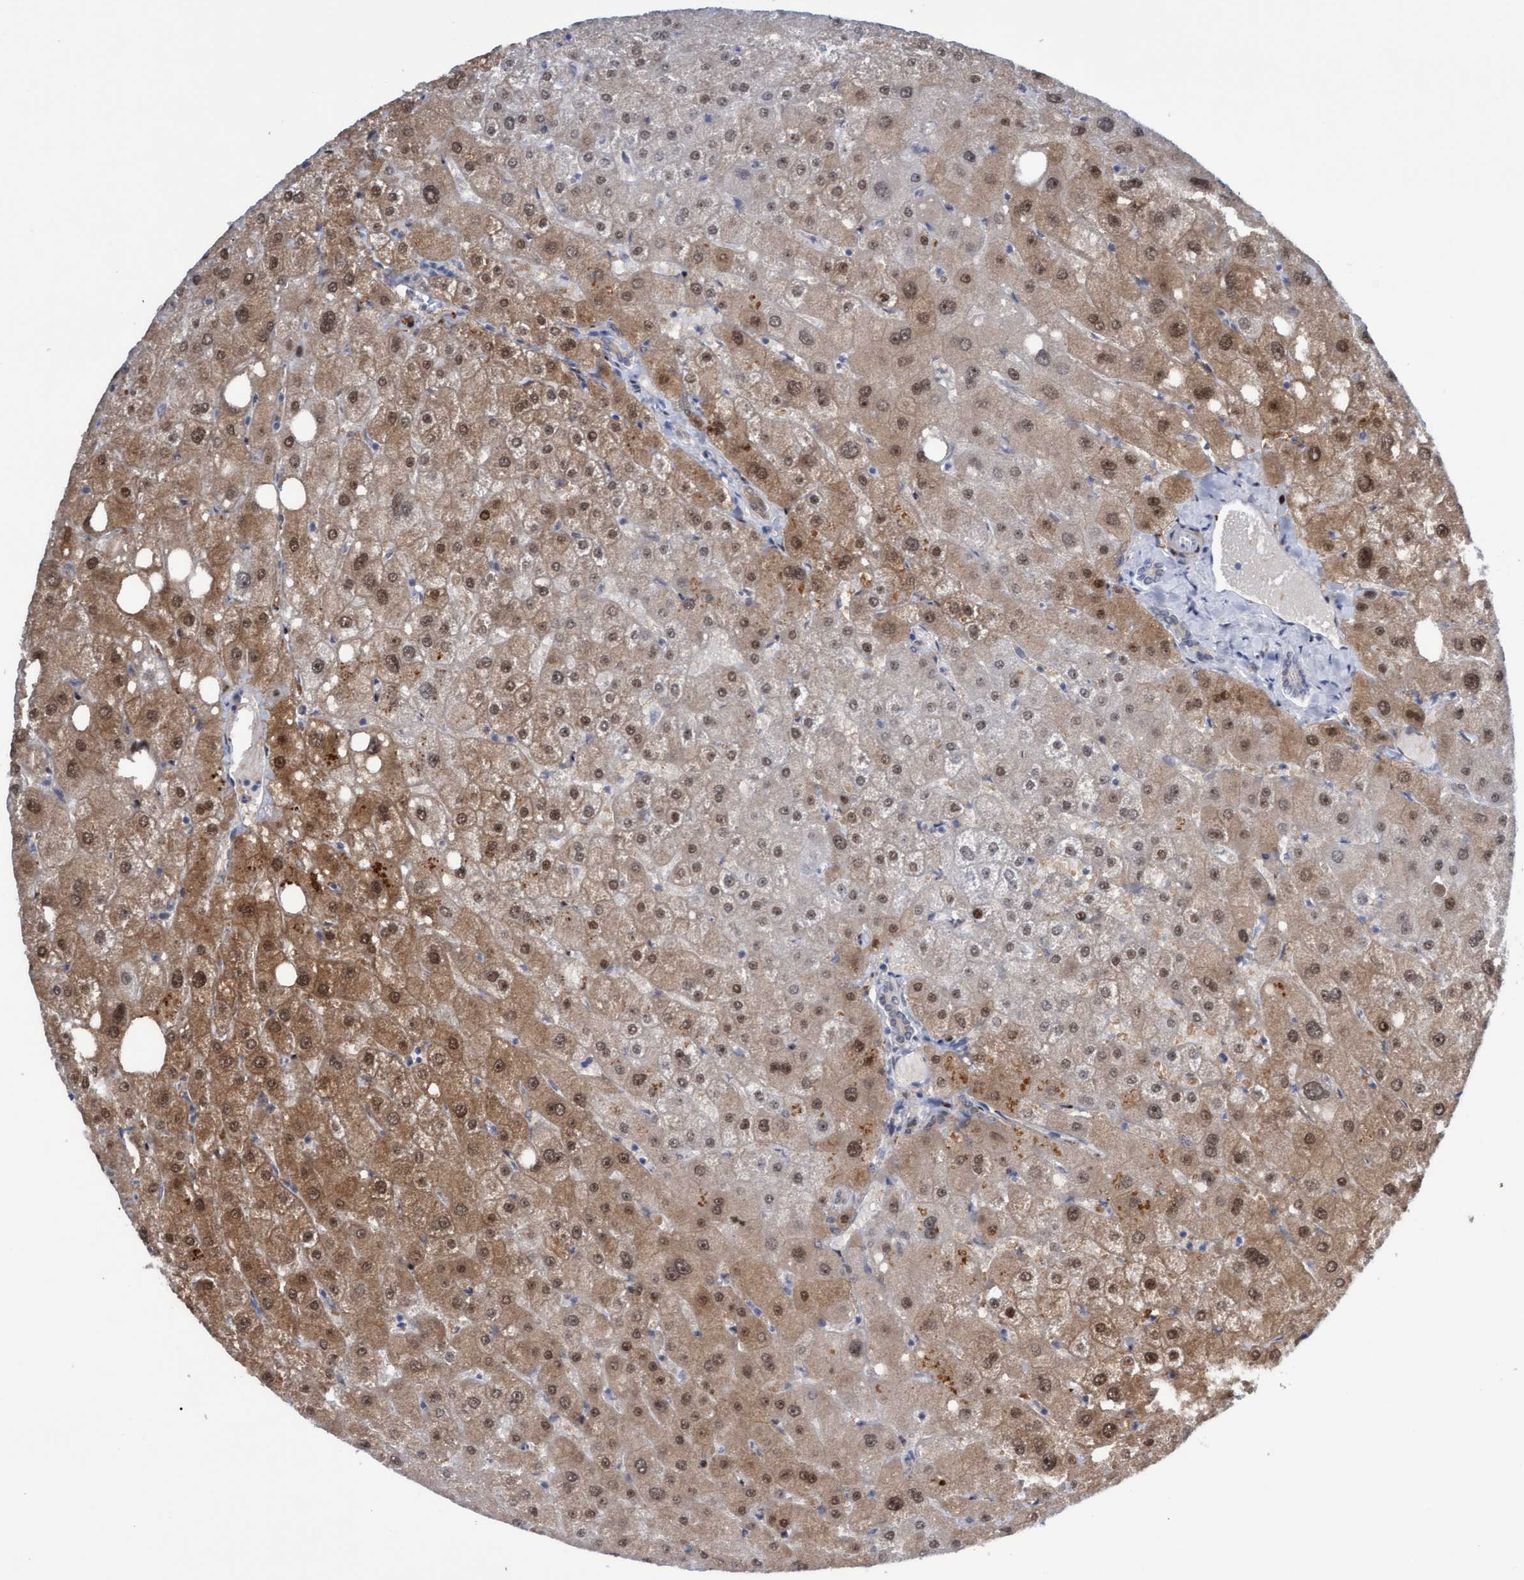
{"staining": {"intensity": "weak", "quantity": "<25%", "location": "cytoplasmic/membranous"}, "tissue": "liver", "cell_type": "Cholangiocytes", "image_type": "normal", "snomed": [{"axis": "morphology", "description": "Normal tissue, NOS"}, {"axis": "topography", "description": "Liver"}], "caption": "DAB (3,3'-diaminobenzidine) immunohistochemical staining of normal human liver demonstrates no significant expression in cholangiocytes.", "gene": "PINX1", "patient": {"sex": "male", "age": 73}}